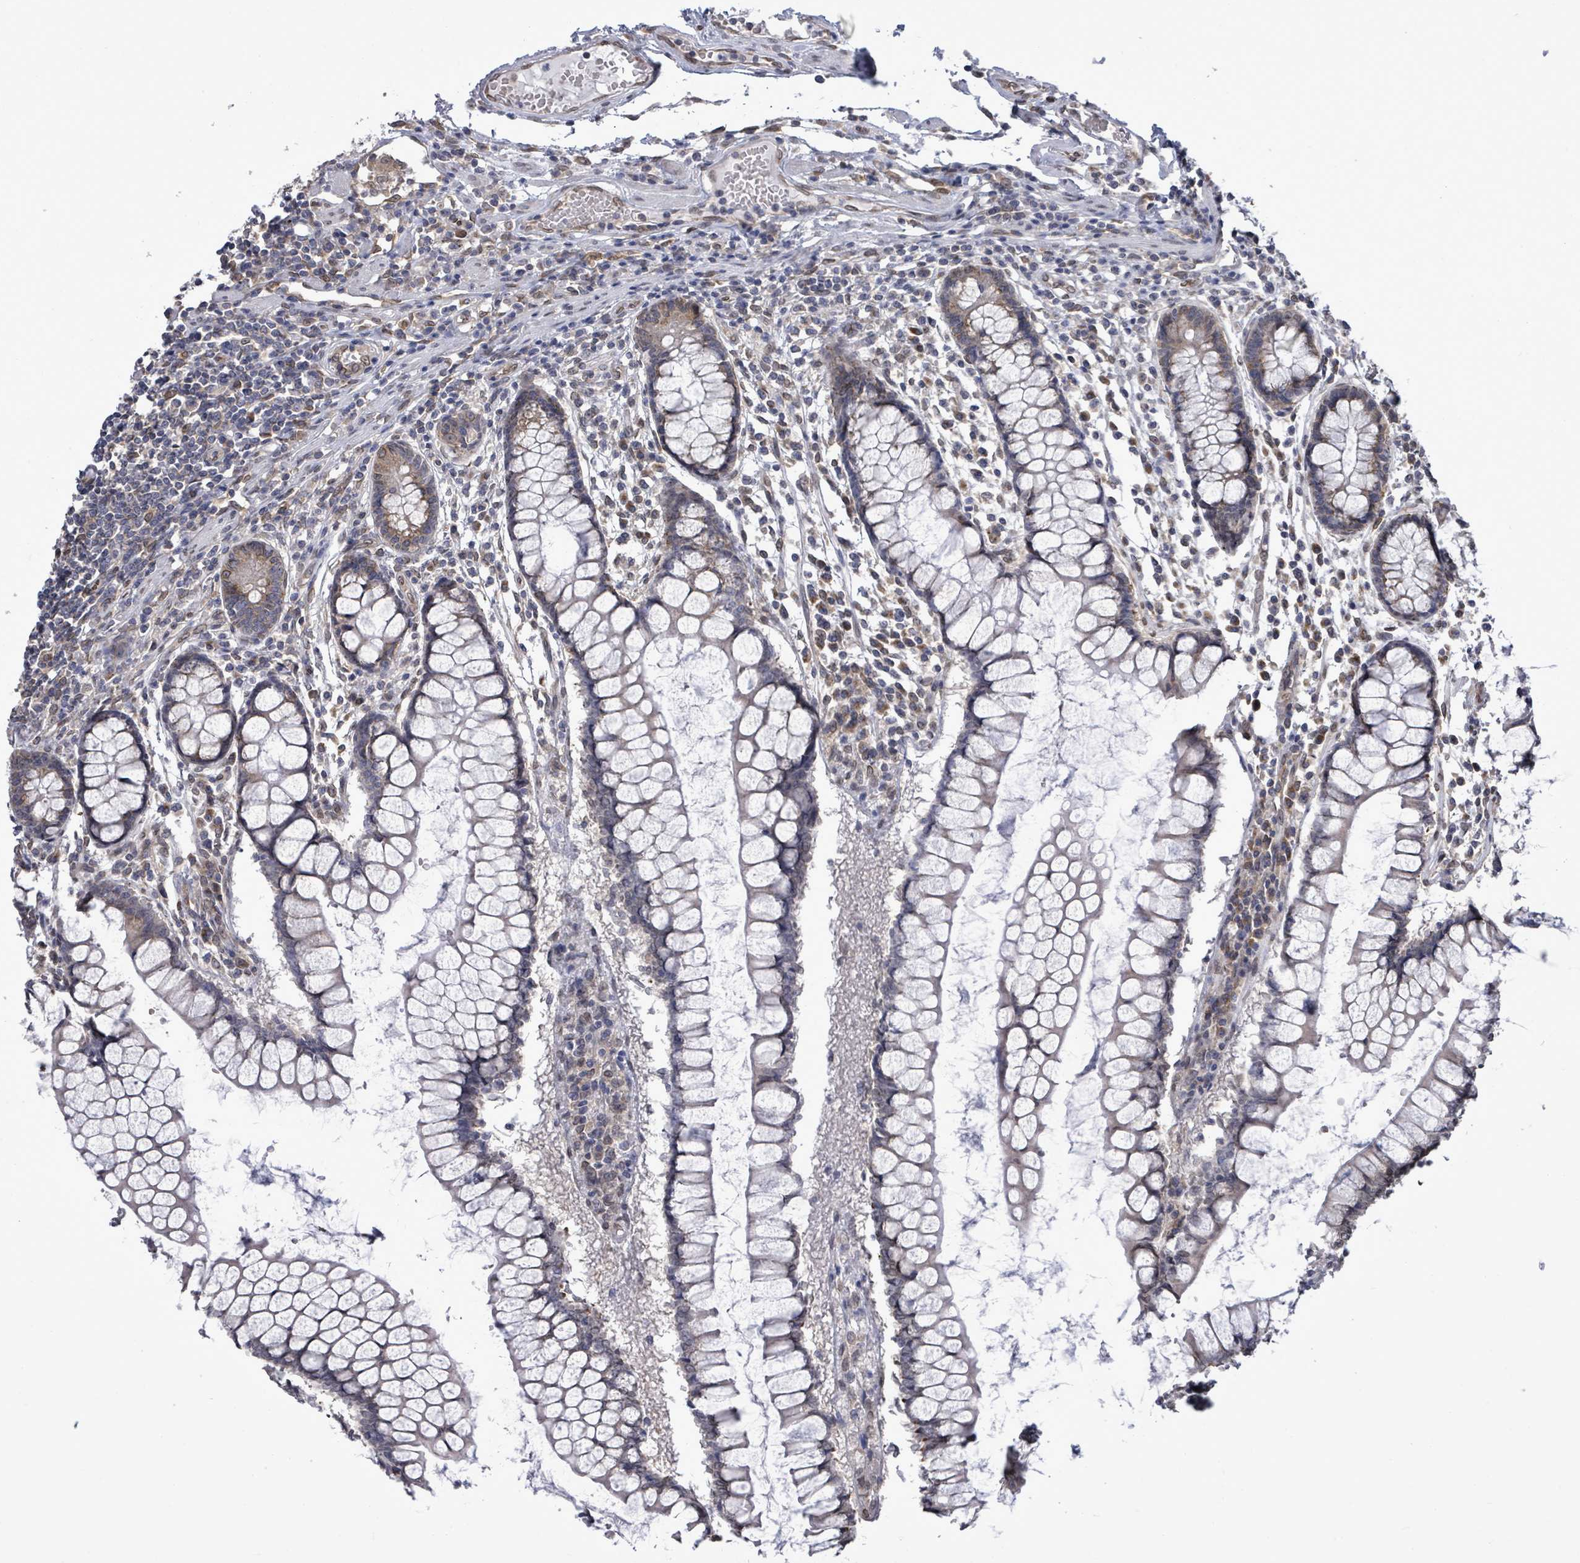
{"staining": {"intensity": "weak", "quantity": "25%-75%", "location": "cytoplasmic/membranous,nuclear"}, "tissue": "colon", "cell_type": "Endothelial cells", "image_type": "normal", "snomed": [{"axis": "morphology", "description": "Normal tissue, NOS"}, {"axis": "morphology", "description": "Adenocarcinoma, NOS"}, {"axis": "topography", "description": "Colon"}], "caption": "Immunohistochemistry (DAB) staining of unremarkable human colon demonstrates weak cytoplasmic/membranous,nuclear protein positivity in about 25%-75% of endothelial cells.", "gene": "ARFGAP1", "patient": {"sex": "female", "age": 55}}